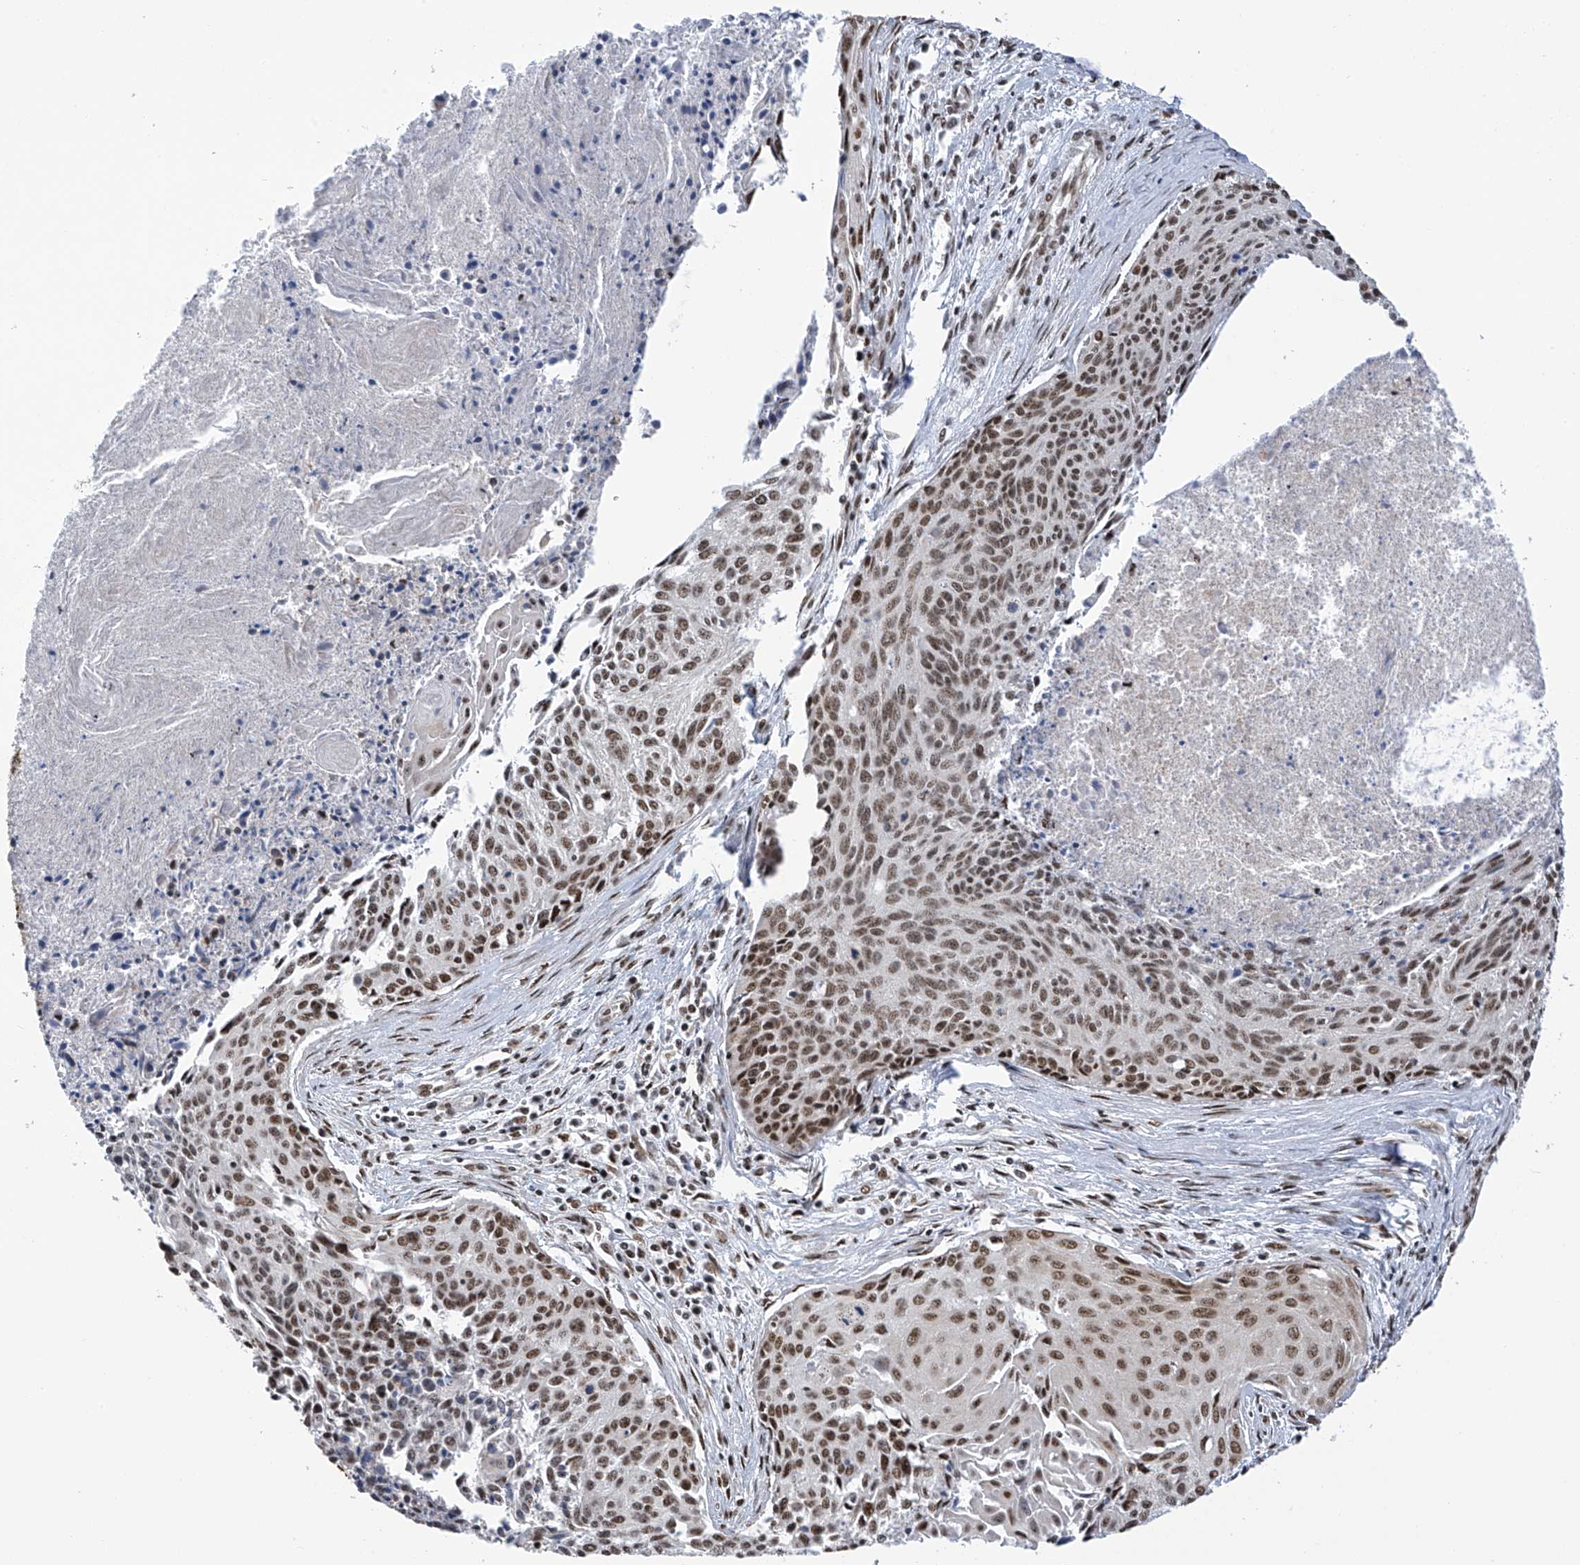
{"staining": {"intensity": "moderate", "quantity": ">75%", "location": "nuclear"}, "tissue": "cervical cancer", "cell_type": "Tumor cells", "image_type": "cancer", "snomed": [{"axis": "morphology", "description": "Squamous cell carcinoma, NOS"}, {"axis": "topography", "description": "Cervix"}], "caption": "Immunohistochemical staining of cervical squamous cell carcinoma shows medium levels of moderate nuclear expression in approximately >75% of tumor cells.", "gene": "APLF", "patient": {"sex": "female", "age": 55}}